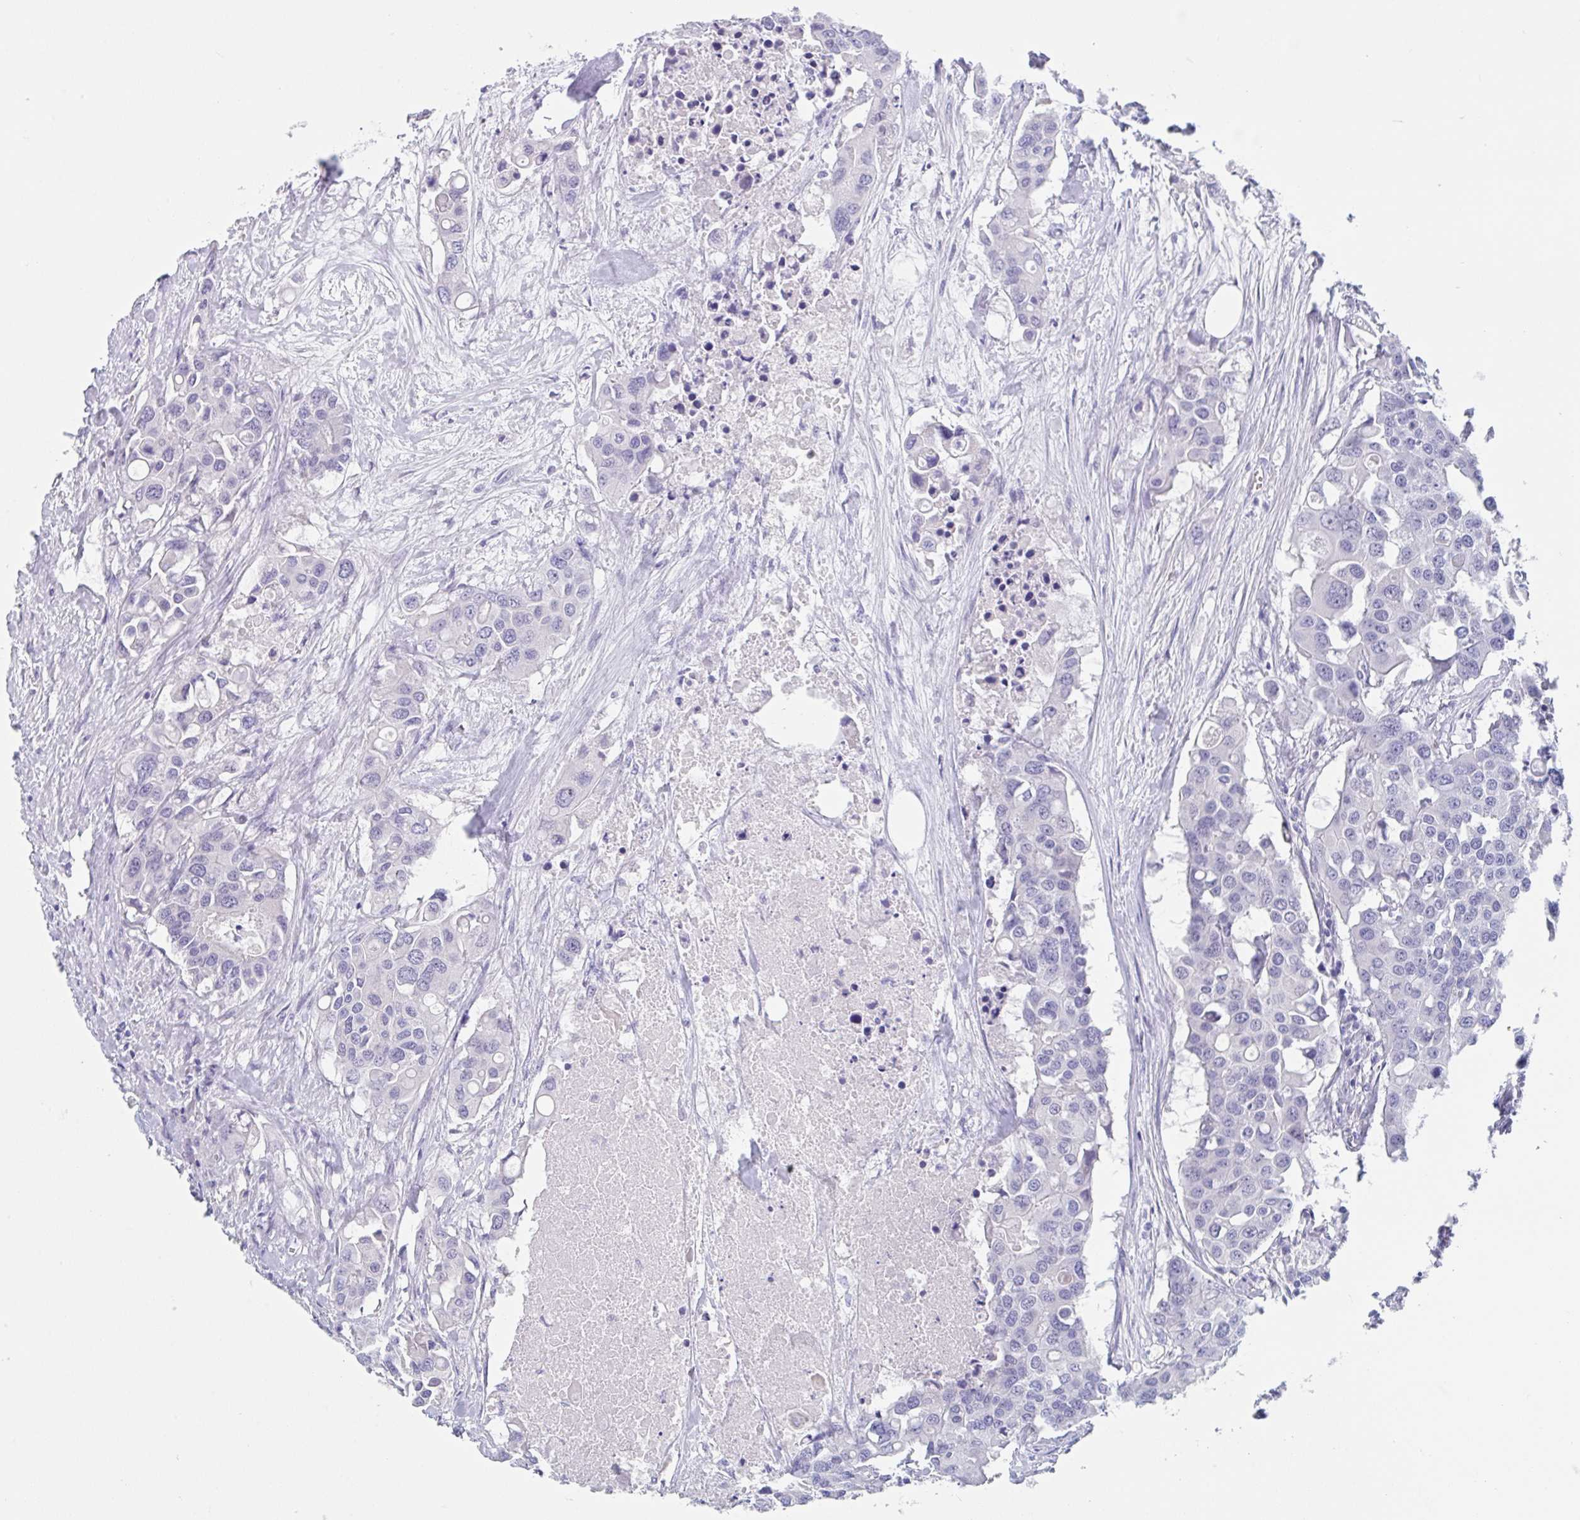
{"staining": {"intensity": "negative", "quantity": "none", "location": "none"}, "tissue": "colorectal cancer", "cell_type": "Tumor cells", "image_type": "cancer", "snomed": [{"axis": "morphology", "description": "Adenocarcinoma, NOS"}, {"axis": "topography", "description": "Colon"}], "caption": "Adenocarcinoma (colorectal) stained for a protein using immunohistochemistry (IHC) displays no positivity tumor cells.", "gene": "NOXRED1", "patient": {"sex": "male", "age": 77}}